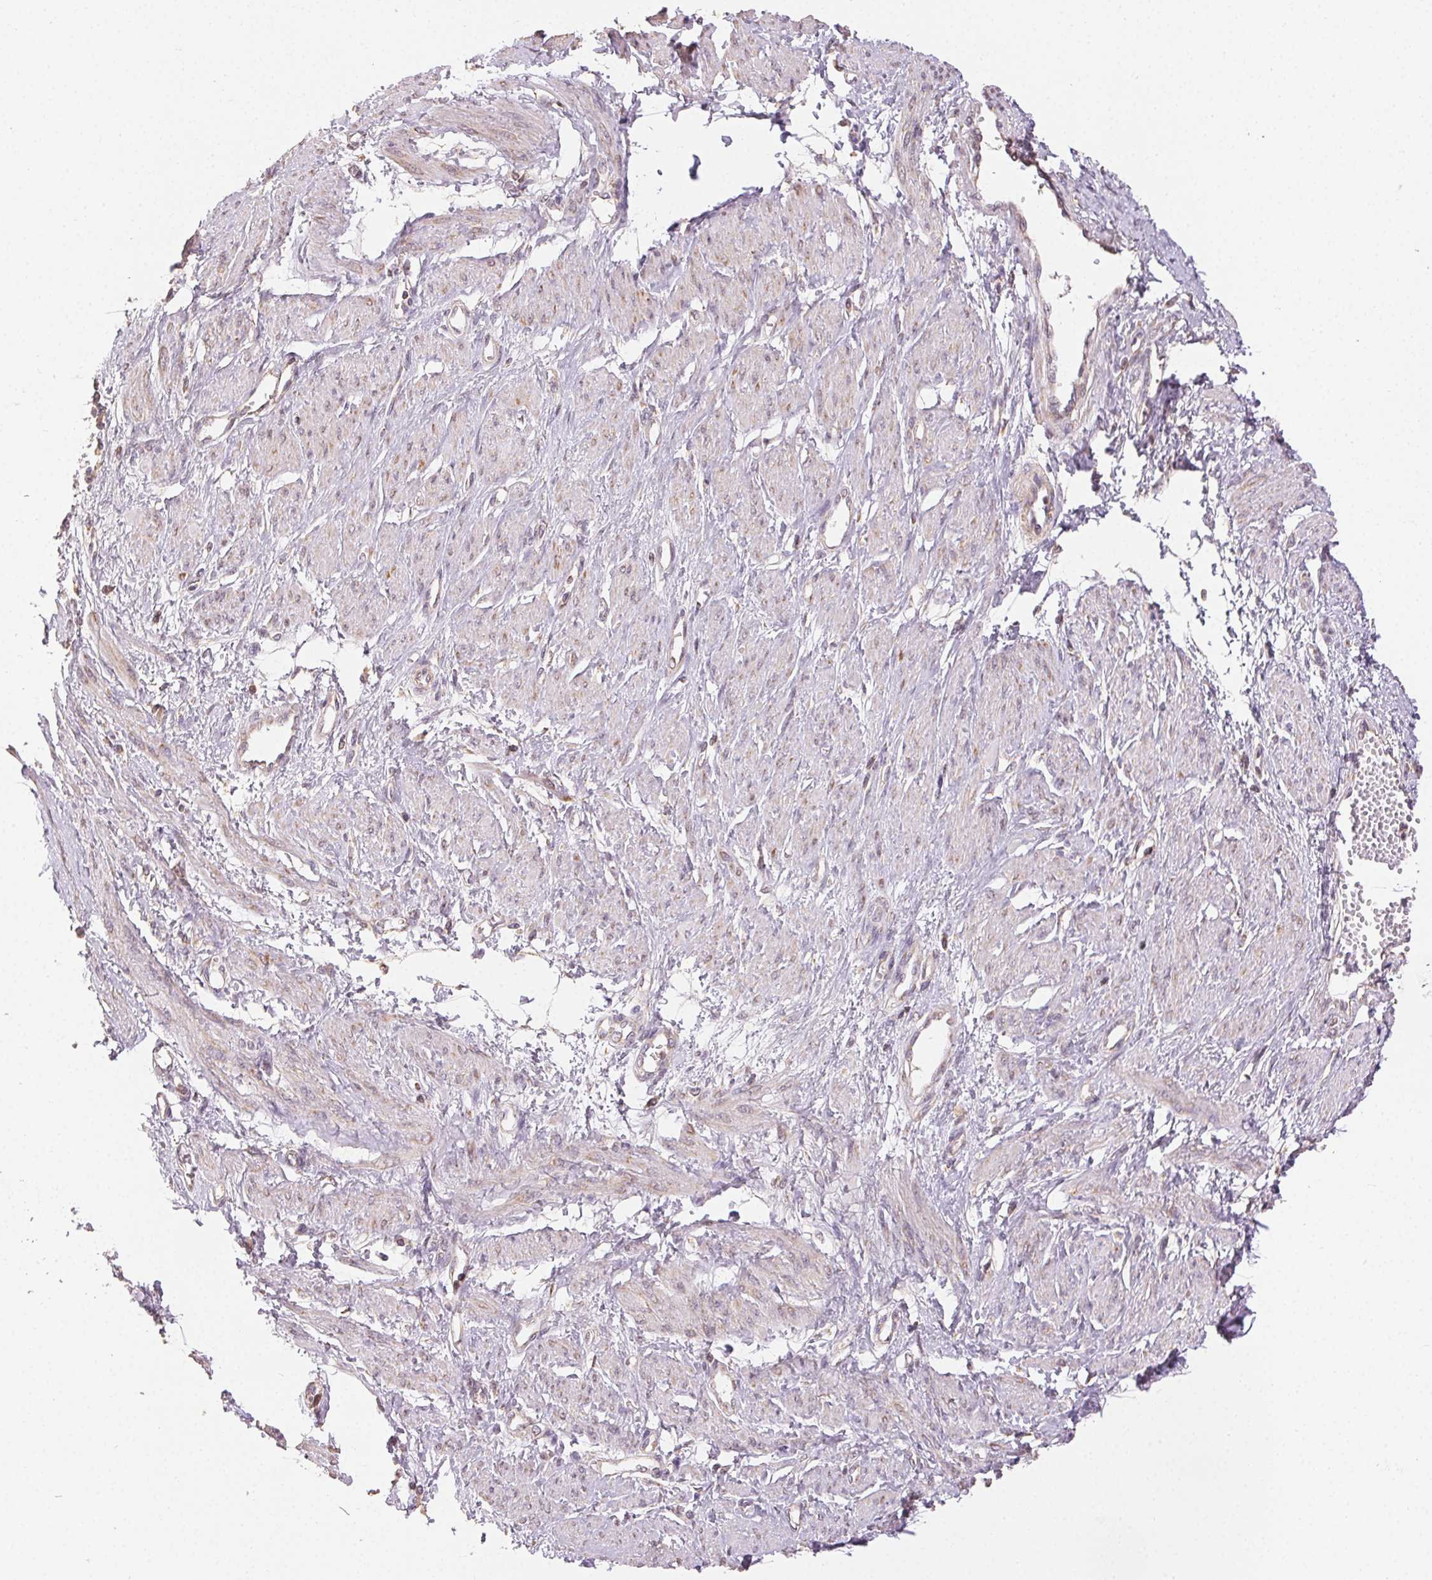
{"staining": {"intensity": "negative", "quantity": "none", "location": "none"}, "tissue": "smooth muscle", "cell_type": "Smooth muscle cells", "image_type": "normal", "snomed": [{"axis": "morphology", "description": "Normal tissue, NOS"}, {"axis": "topography", "description": "Smooth muscle"}, {"axis": "topography", "description": "Uterus"}], "caption": "High magnification brightfield microscopy of unremarkable smooth muscle stained with DAB (brown) and counterstained with hematoxylin (blue): smooth muscle cells show no significant expression. (Immunohistochemistry (ihc), brightfield microscopy, high magnification).", "gene": "CLASP1", "patient": {"sex": "female", "age": 39}}